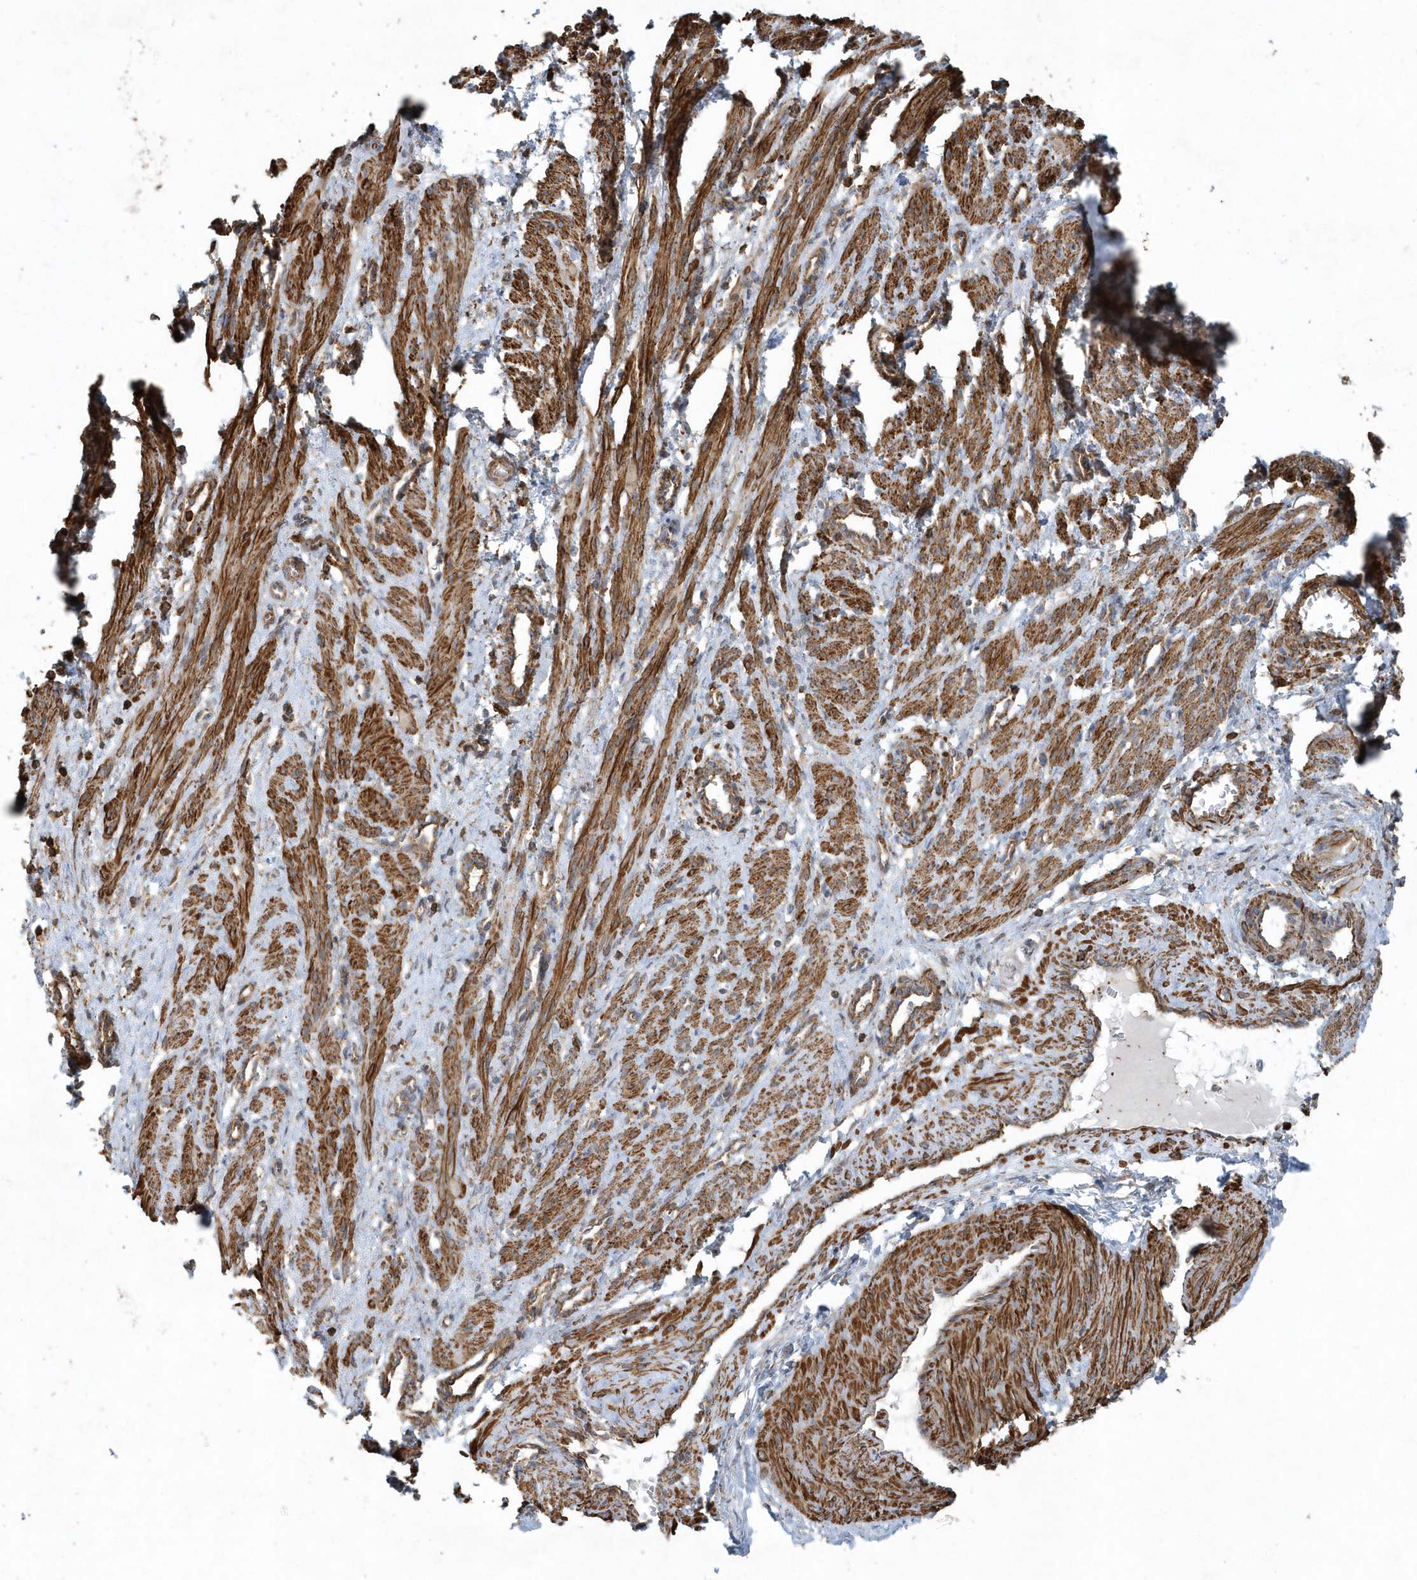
{"staining": {"intensity": "strong", "quantity": ">75%", "location": "cytoplasmic/membranous"}, "tissue": "smooth muscle", "cell_type": "Smooth muscle cells", "image_type": "normal", "snomed": [{"axis": "morphology", "description": "Normal tissue, NOS"}, {"axis": "topography", "description": "Endometrium"}], "caption": "Immunohistochemical staining of unremarkable human smooth muscle exhibits high levels of strong cytoplasmic/membranous staining in approximately >75% of smooth muscle cells.", "gene": "MMUT", "patient": {"sex": "female", "age": 33}}